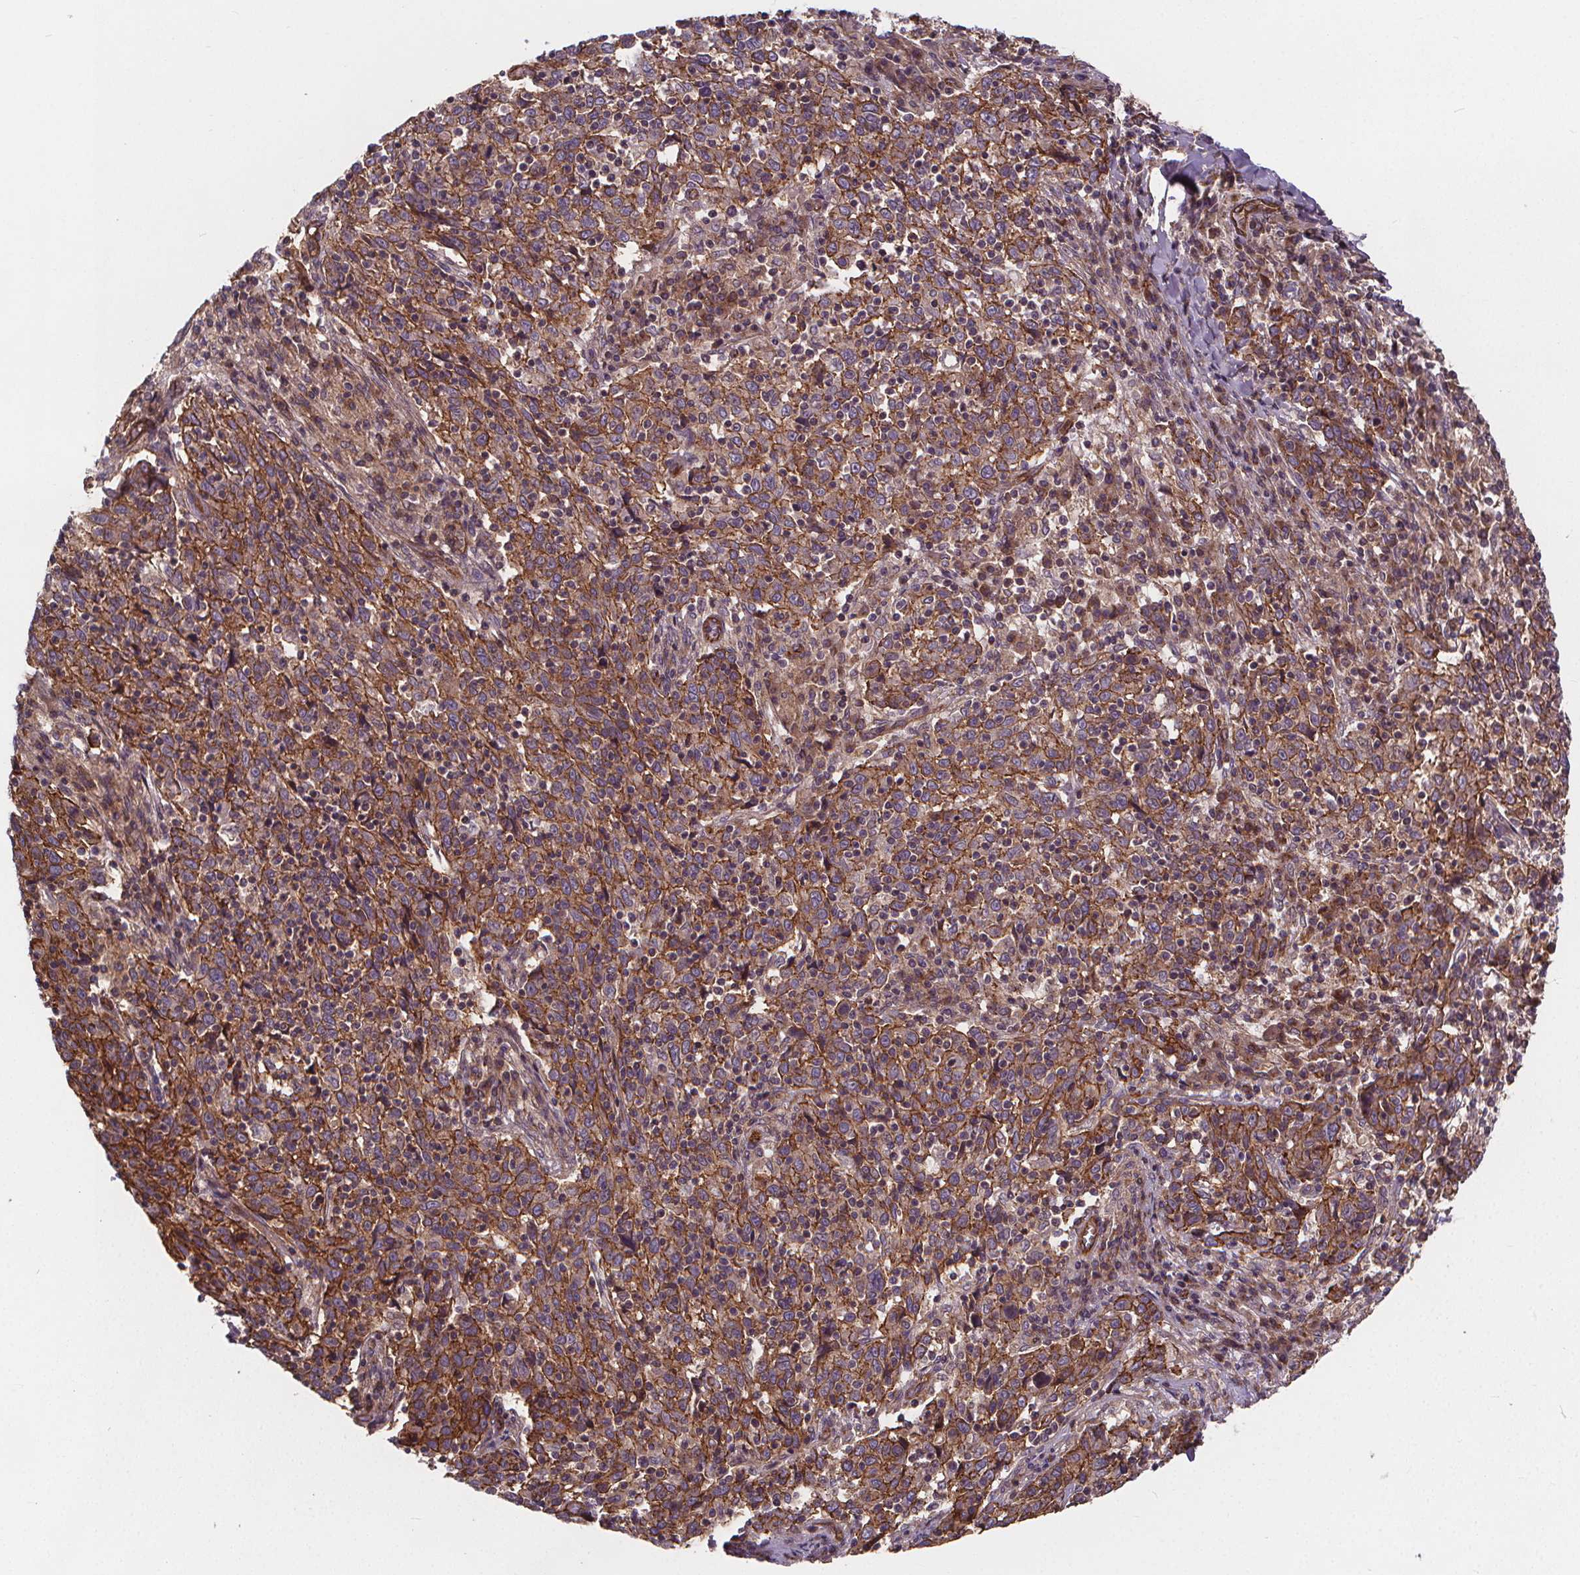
{"staining": {"intensity": "strong", "quantity": ">75%", "location": "cytoplasmic/membranous"}, "tissue": "cervical cancer", "cell_type": "Tumor cells", "image_type": "cancer", "snomed": [{"axis": "morphology", "description": "Squamous cell carcinoma, NOS"}, {"axis": "topography", "description": "Cervix"}], "caption": "Brown immunohistochemical staining in cervical squamous cell carcinoma demonstrates strong cytoplasmic/membranous staining in approximately >75% of tumor cells.", "gene": "CLINT1", "patient": {"sex": "female", "age": 46}}